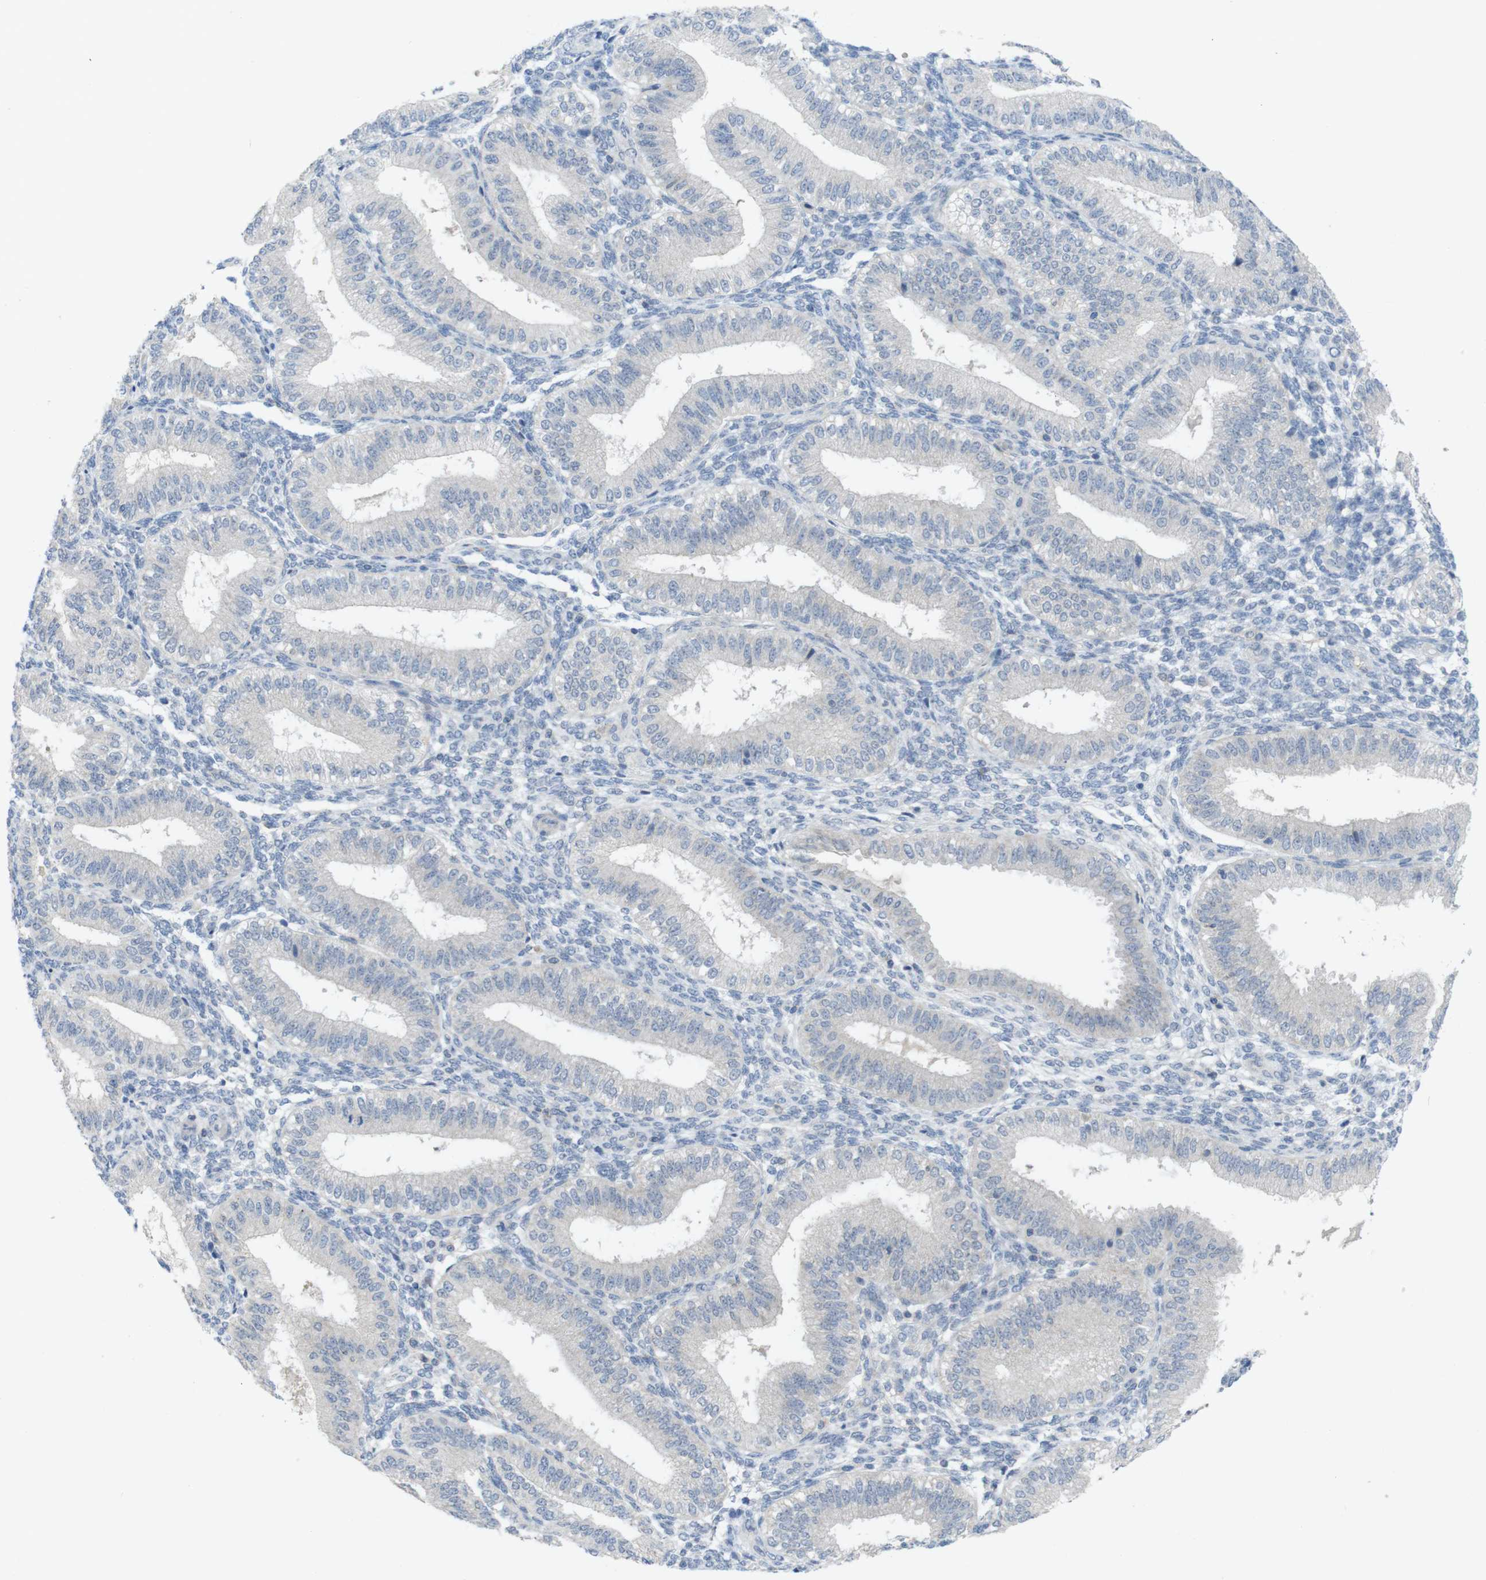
{"staining": {"intensity": "negative", "quantity": "none", "location": "none"}, "tissue": "endometrium", "cell_type": "Cells in endometrial stroma", "image_type": "normal", "snomed": [{"axis": "morphology", "description": "Normal tissue, NOS"}, {"axis": "topography", "description": "Endometrium"}], "caption": "Immunohistochemical staining of benign human endometrium shows no significant staining in cells in endometrial stroma. Brightfield microscopy of IHC stained with DAB (brown) and hematoxylin (blue), captured at high magnification.", "gene": "SLAMF7", "patient": {"sex": "female", "age": 39}}